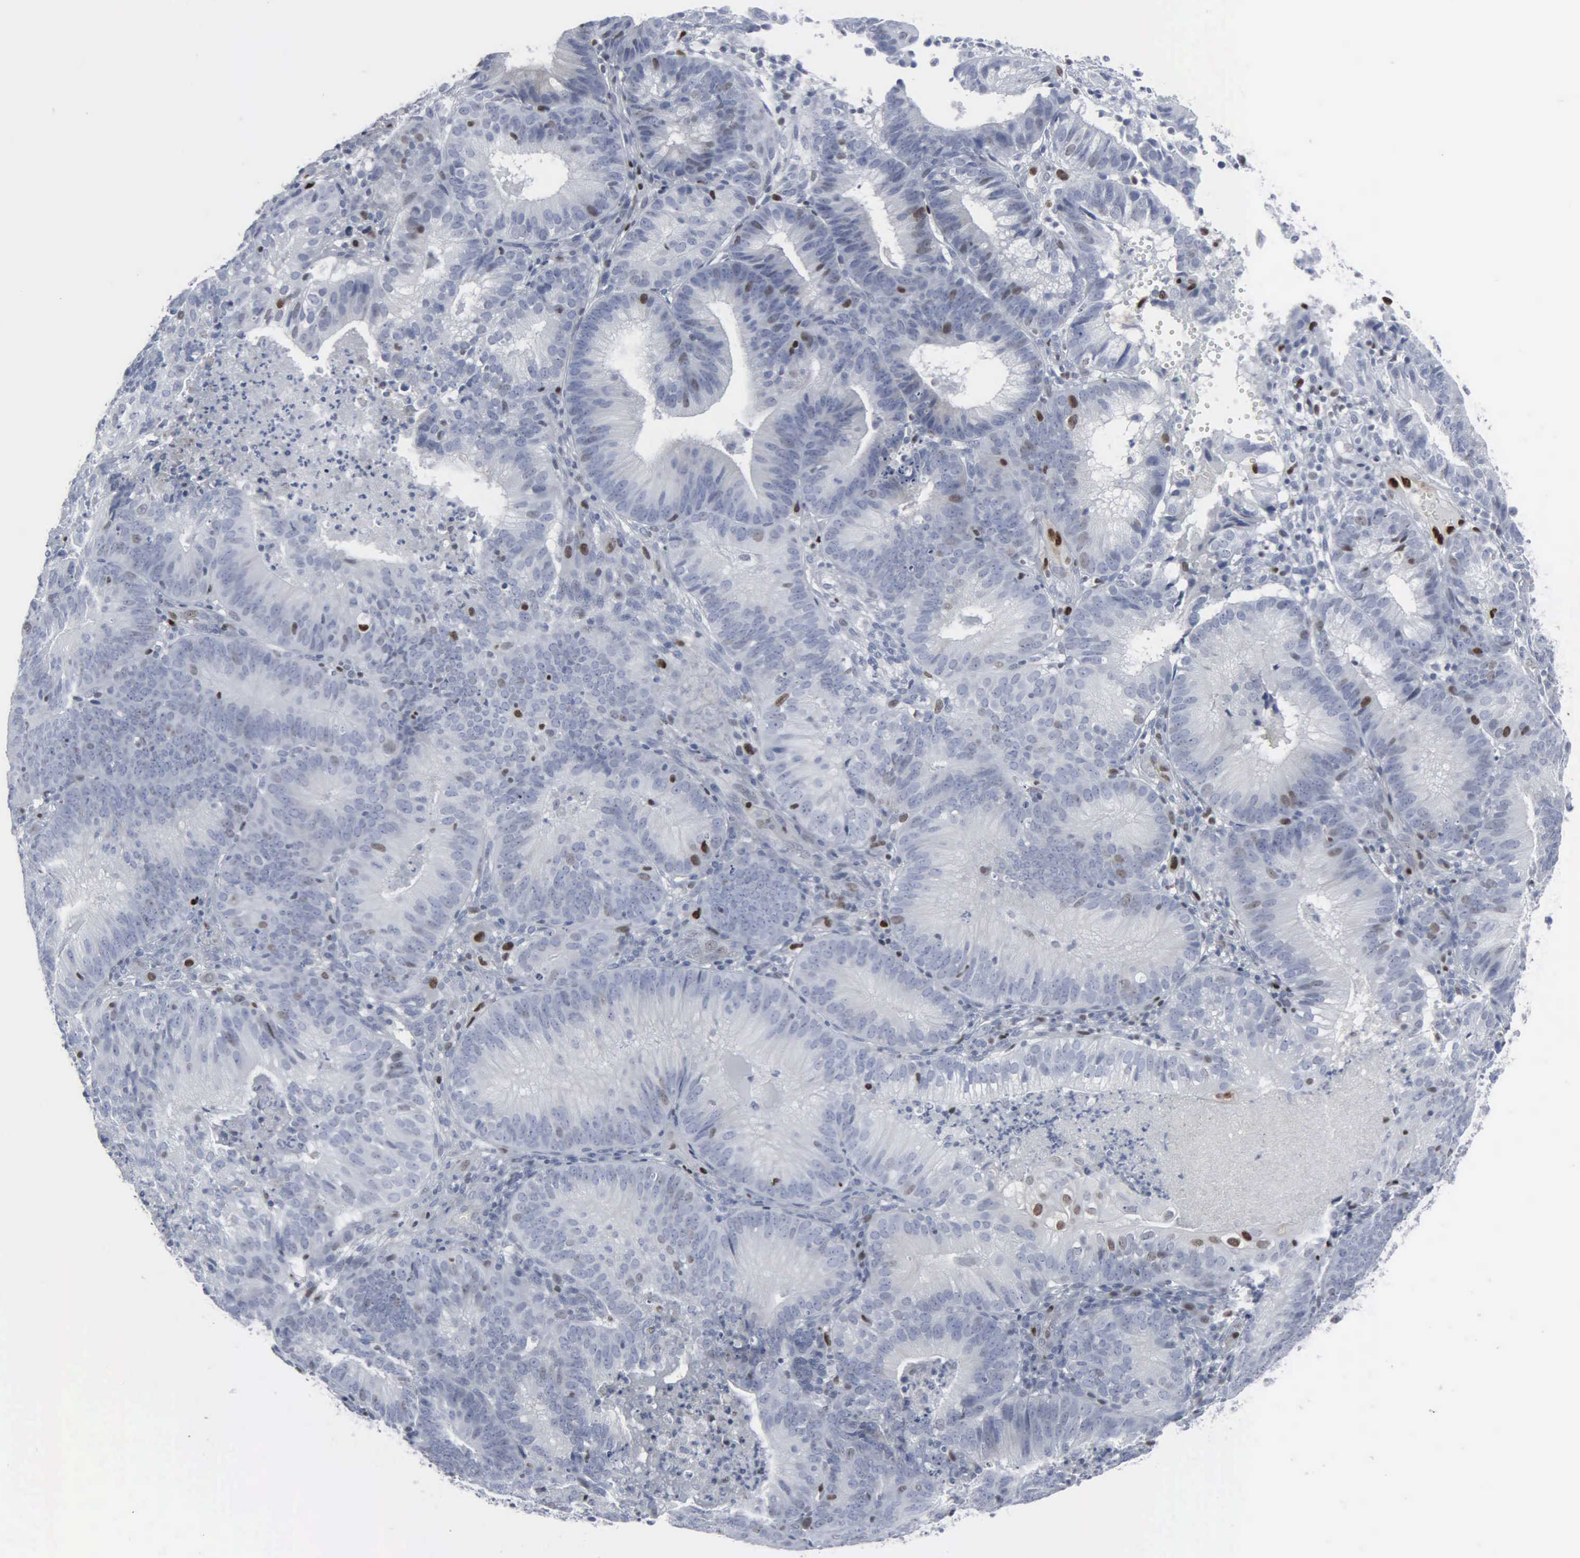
{"staining": {"intensity": "moderate", "quantity": "<25%", "location": "nuclear"}, "tissue": "cervical cancer", "cell_type": "Tumor cells", "image_type": "cancer", "snomed": [{"axis": "morphology", "description": "Adenocarcinoma, NOS"}, {"axis": "topography", "description": "Cervix"}], "caption": "A brown stain highlights moderate nuclear expression of a protein in cervical cancer (adenocarcinoma) tumor cells. The staining was performed using DAB (3,3'-diaminobenzidine), with brown indicating positive protein expression. Nuclei are stained blue with hematoxylin.", "gene": "CCND3", "patient": {"sex": "female", "age": 60}}